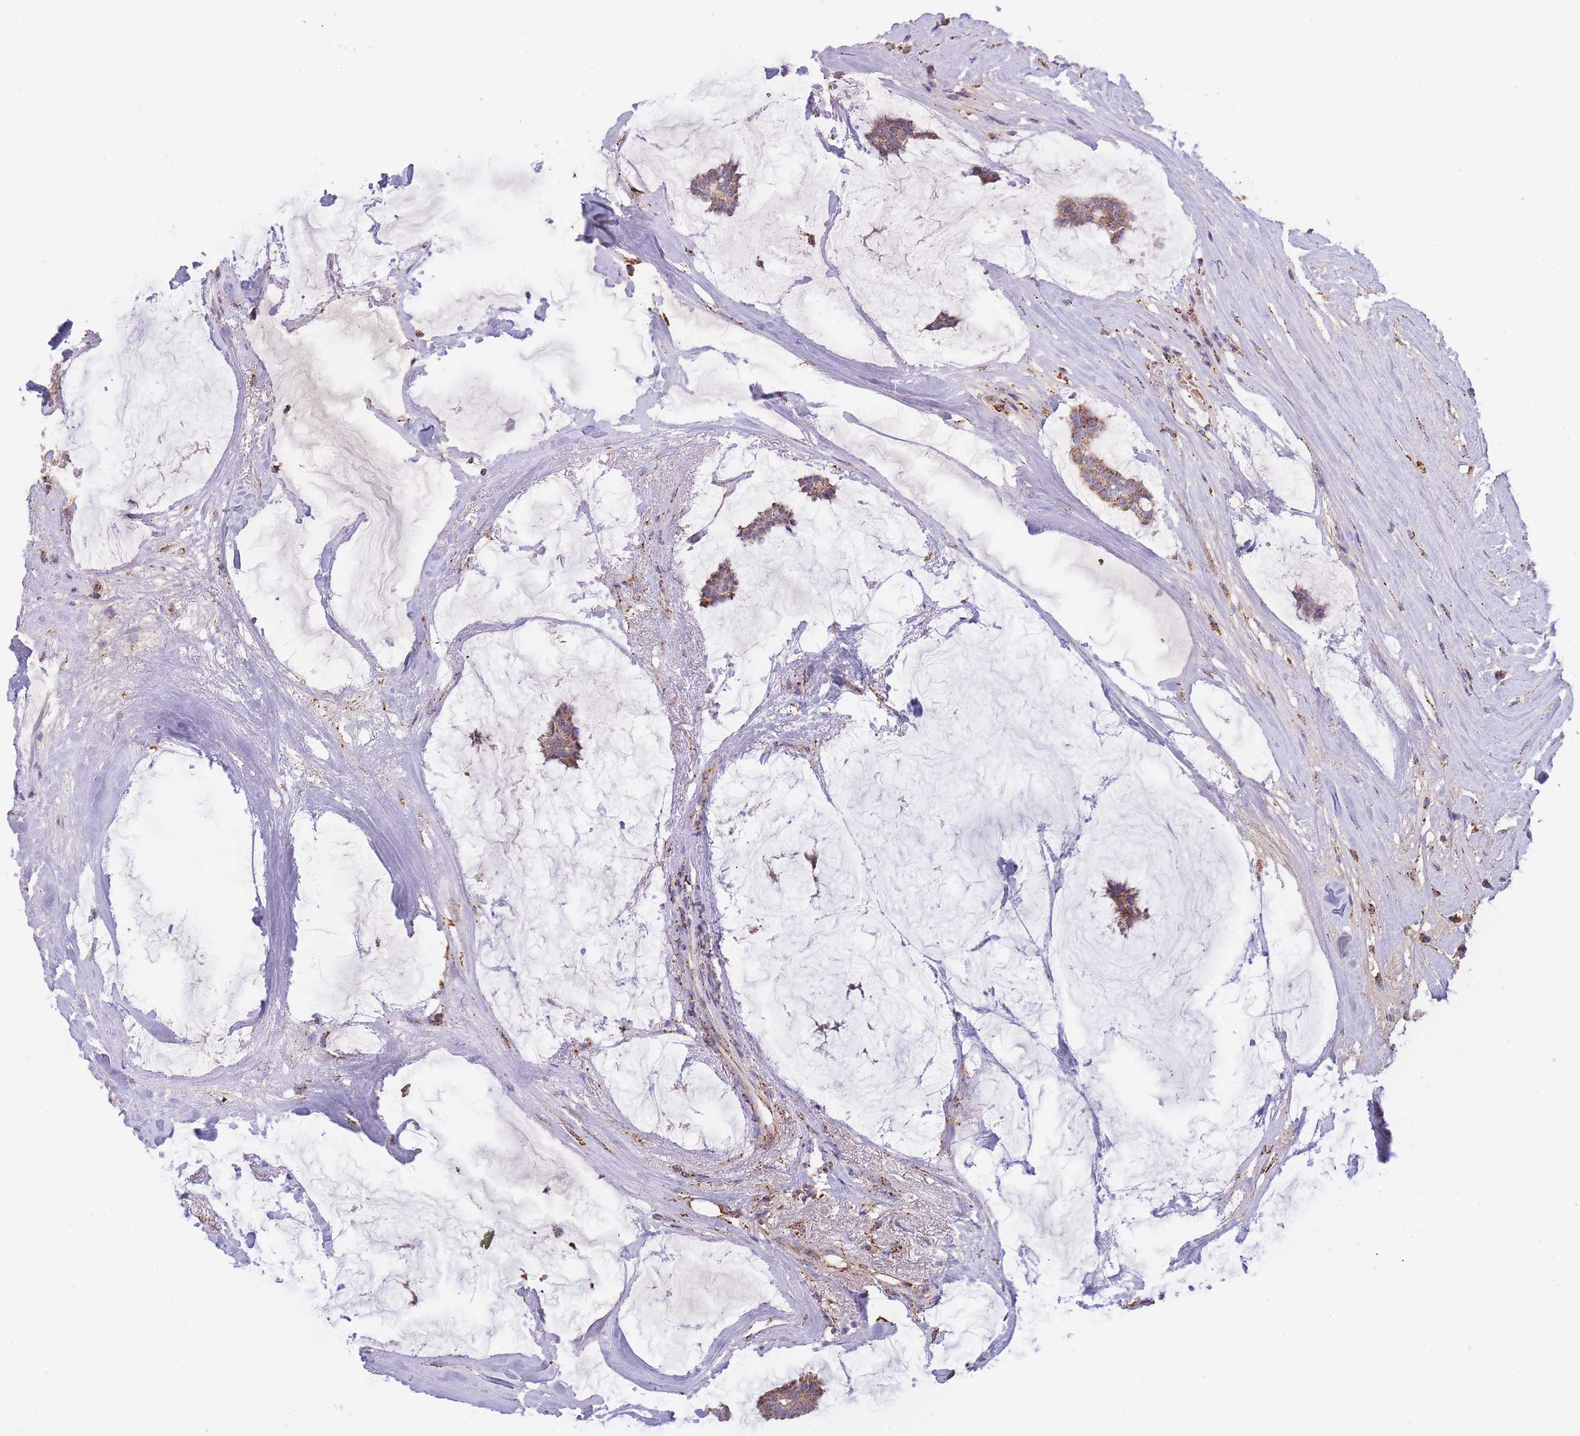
{"staining": {"intensity": "moderate", "quantity": ">75%", "location": "cytoplasmic/membranous"}, "tissue": "breast cancer", "cell_type": "Tumor cells", "image_type": "cancer", "snomed": [{"axis": "morphology", "description": "Duct carcinoma"}, {"axis": "topography", "description": "Breast"}], "caption": "This image displays IHC staining of breast infiltrating ductal carcinoma, with medium moderate cytoplasmic/membranous positivity in about >75% of tumor cells.", "gene": "MRPL17", "patient": {"sex": "female", "age": 93}}